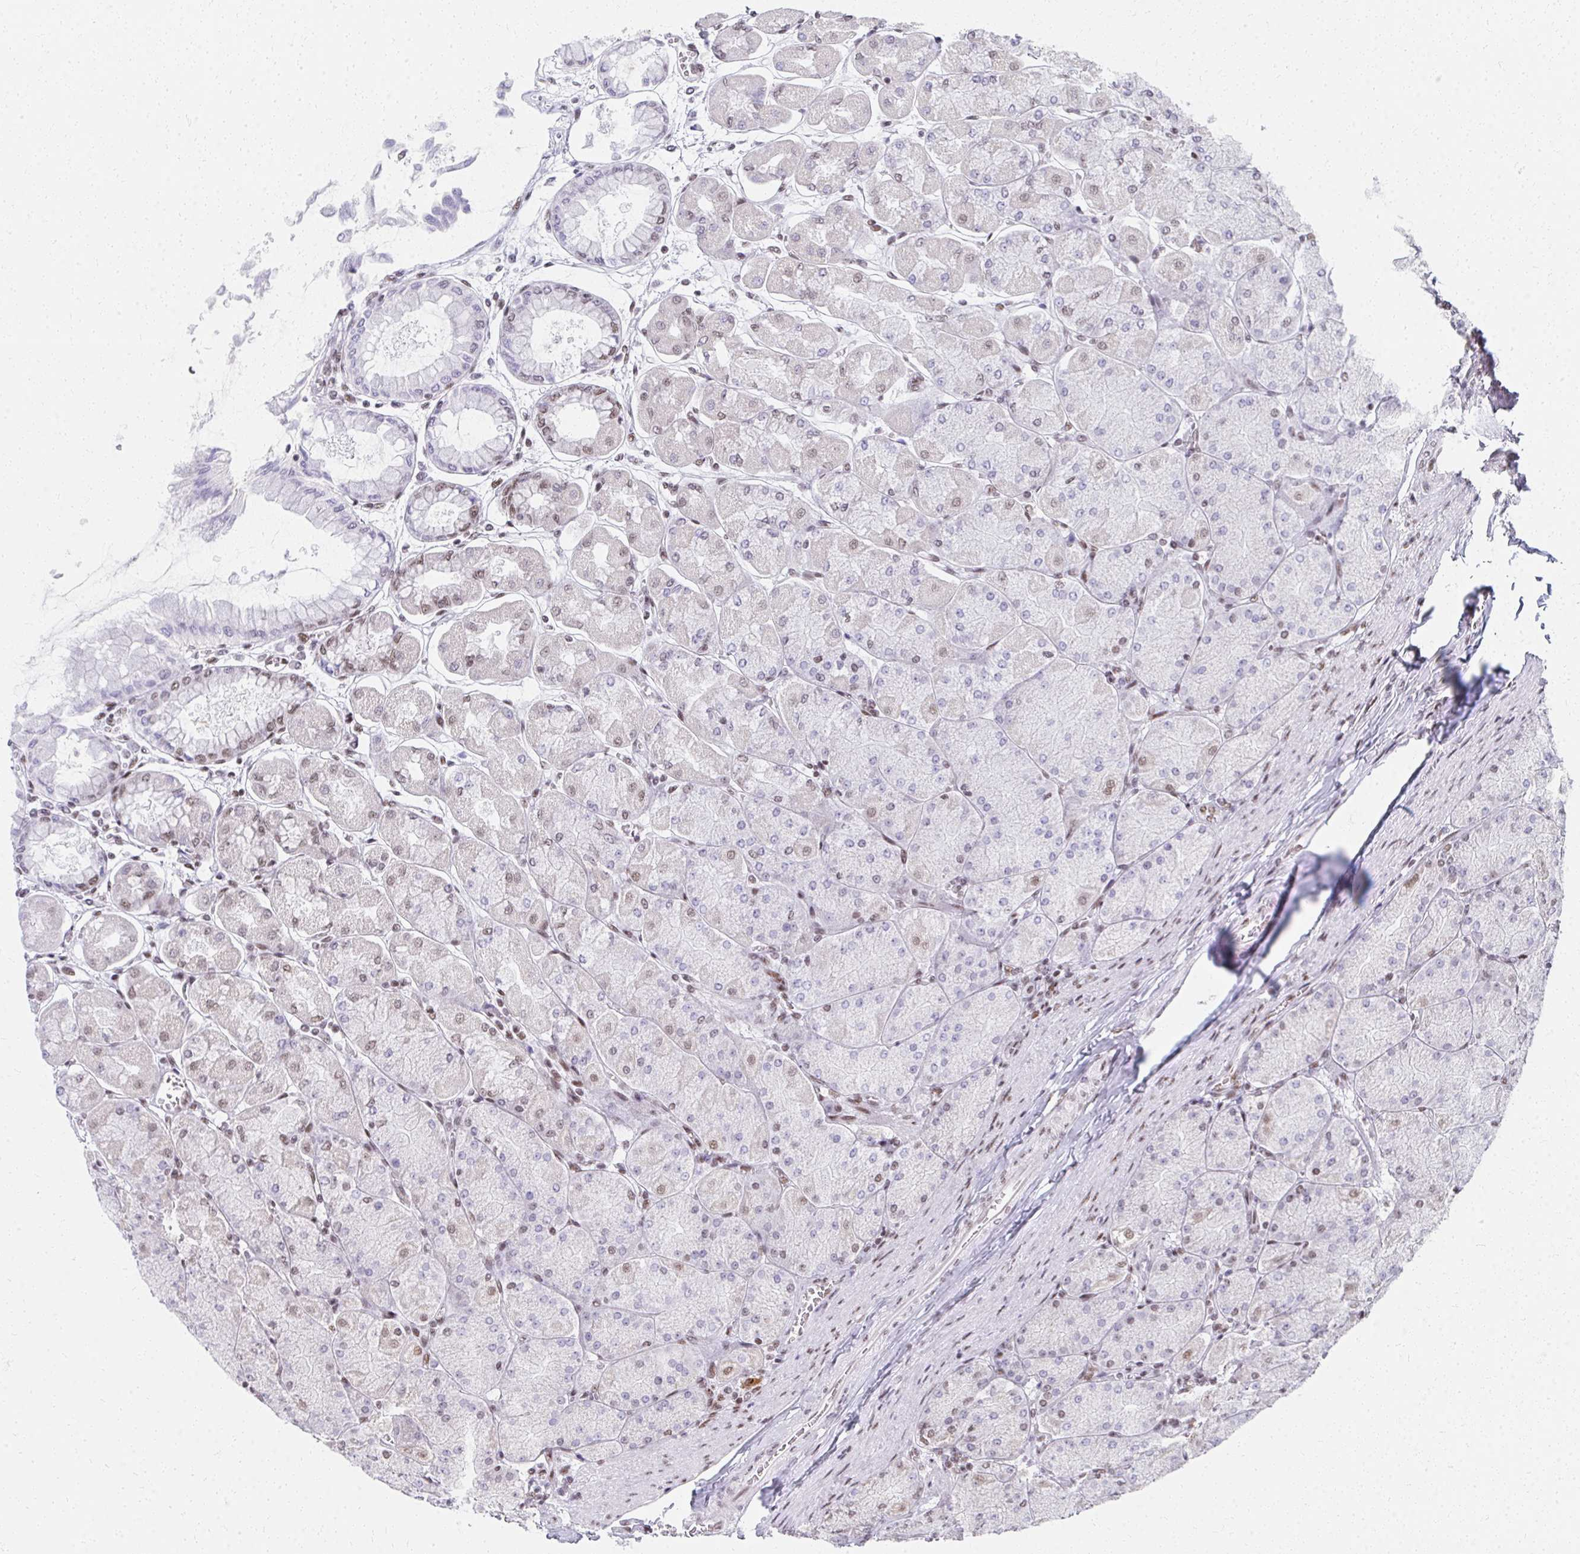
{"staining": {"intensity": "moderate", "quantity": "25%-75%", "location": "nuclear"}, "tissue": "stomach", "cell_type": "Glandular cells", "image_type": "normal", "snomed": [{"axis": "morphology", "description": "Normal tissue, NOS"}, {"axis": "topography", "description": "Stomach, upper"}], "caption": "Glandular cells show medium levels of moderate nuclear expression in approximately 25%-75% of cells in normal human stomach.", "gene": "CREBBP", "patient": {"sex": "female", "age": 56}}